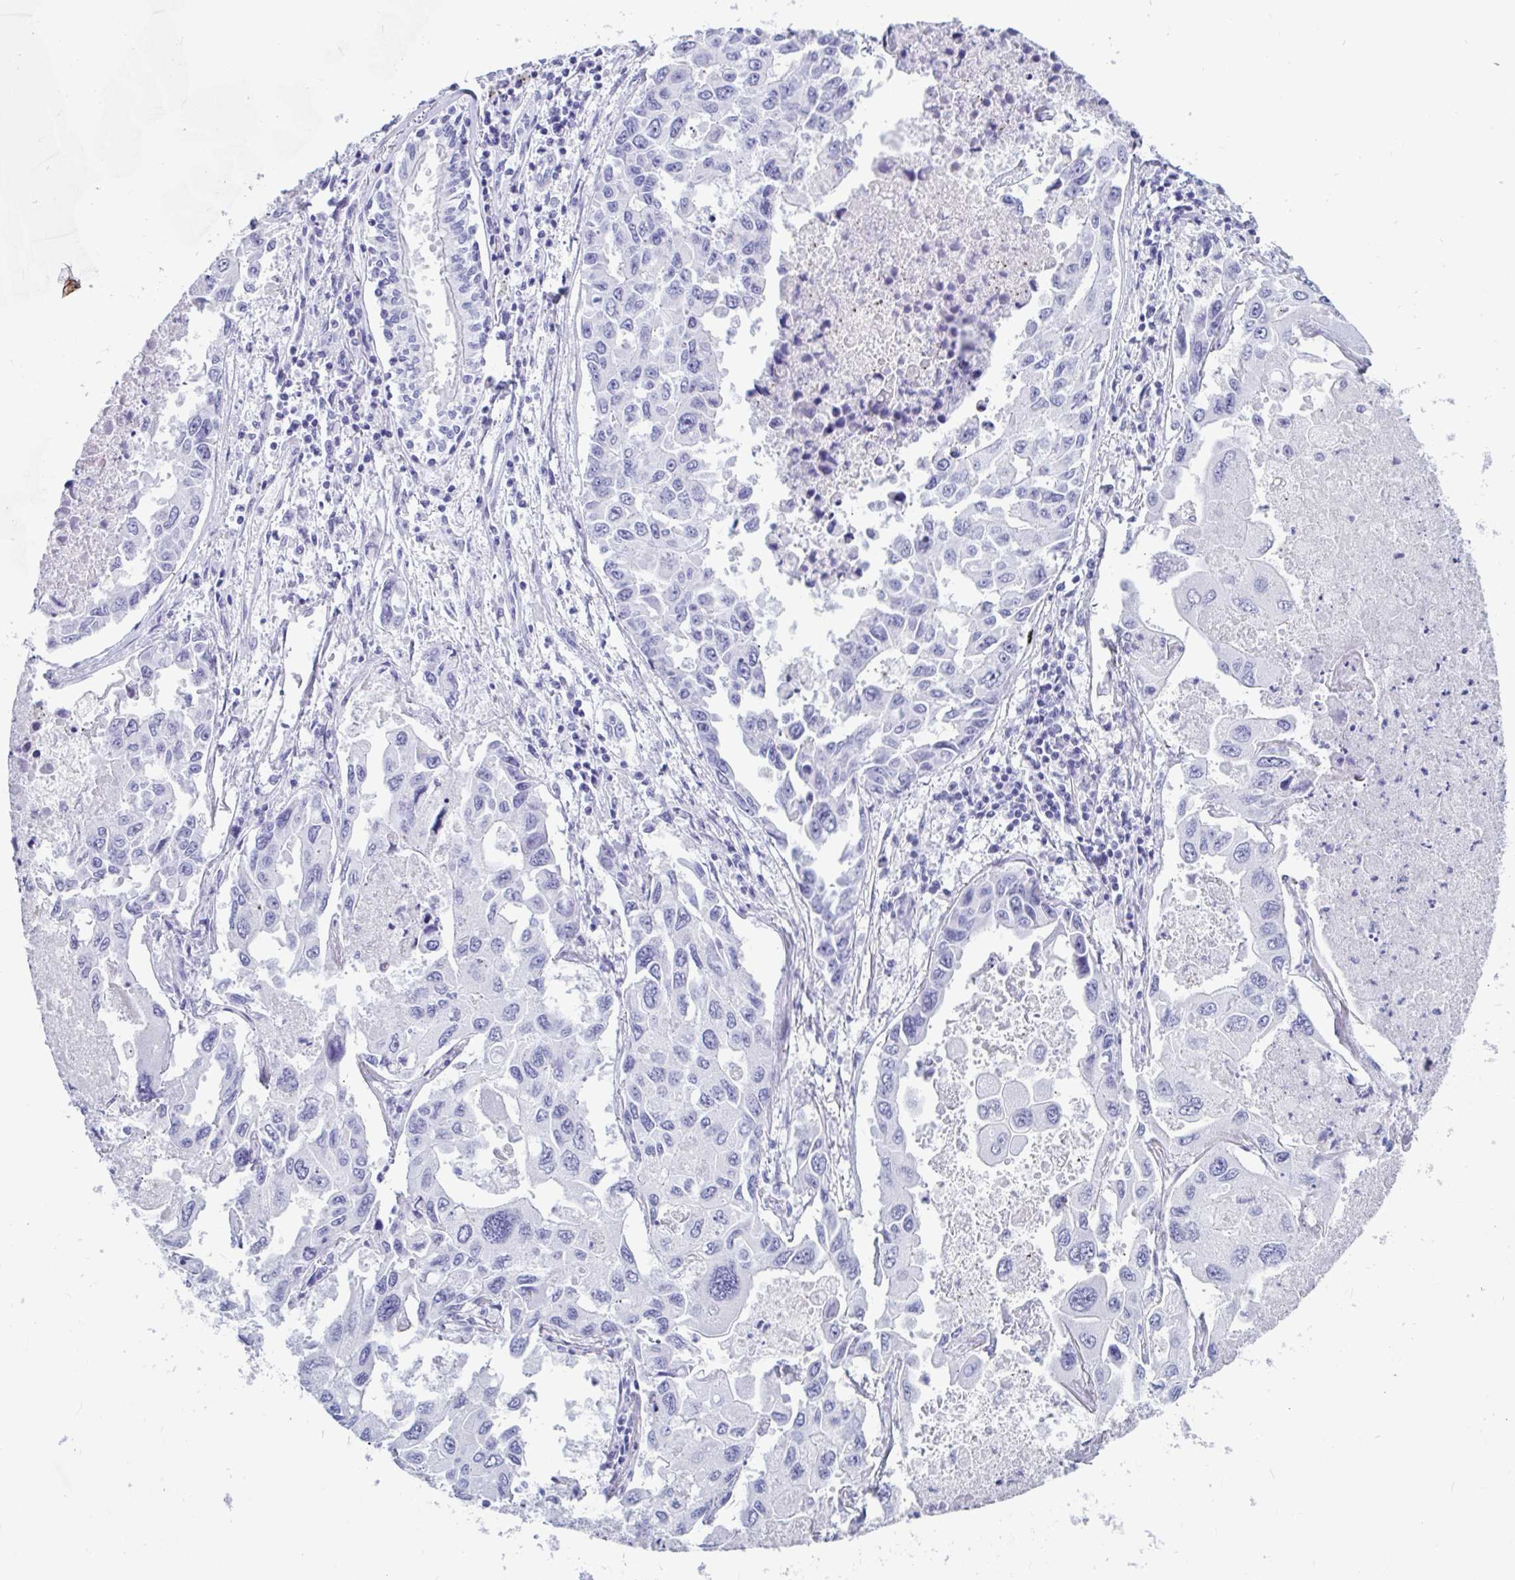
{"staining": {"intensity": "negative", "quantity": "none", "location": "none"}, "tissue": "lung cancer", "cell_type": "Tumor cells", "image_type": "cancer", "snomed": [{"axis": "morphology", "description": "Adenocarcinoma, NOS"}, {"axis": "topography", "description": "Lung"}], "caption": "This is a micrograph of IHC staining of lung adenocarcinoma, which shows no positivity in tumor cells. (Stains: DAB (3,3'-diaminobenzidine) IHC with hematoxylin counter stain, Microscopy: brightfield microscopy at high magnification).", "gene": "GKN2", "patient": {"sex": "male", "age": 64}}